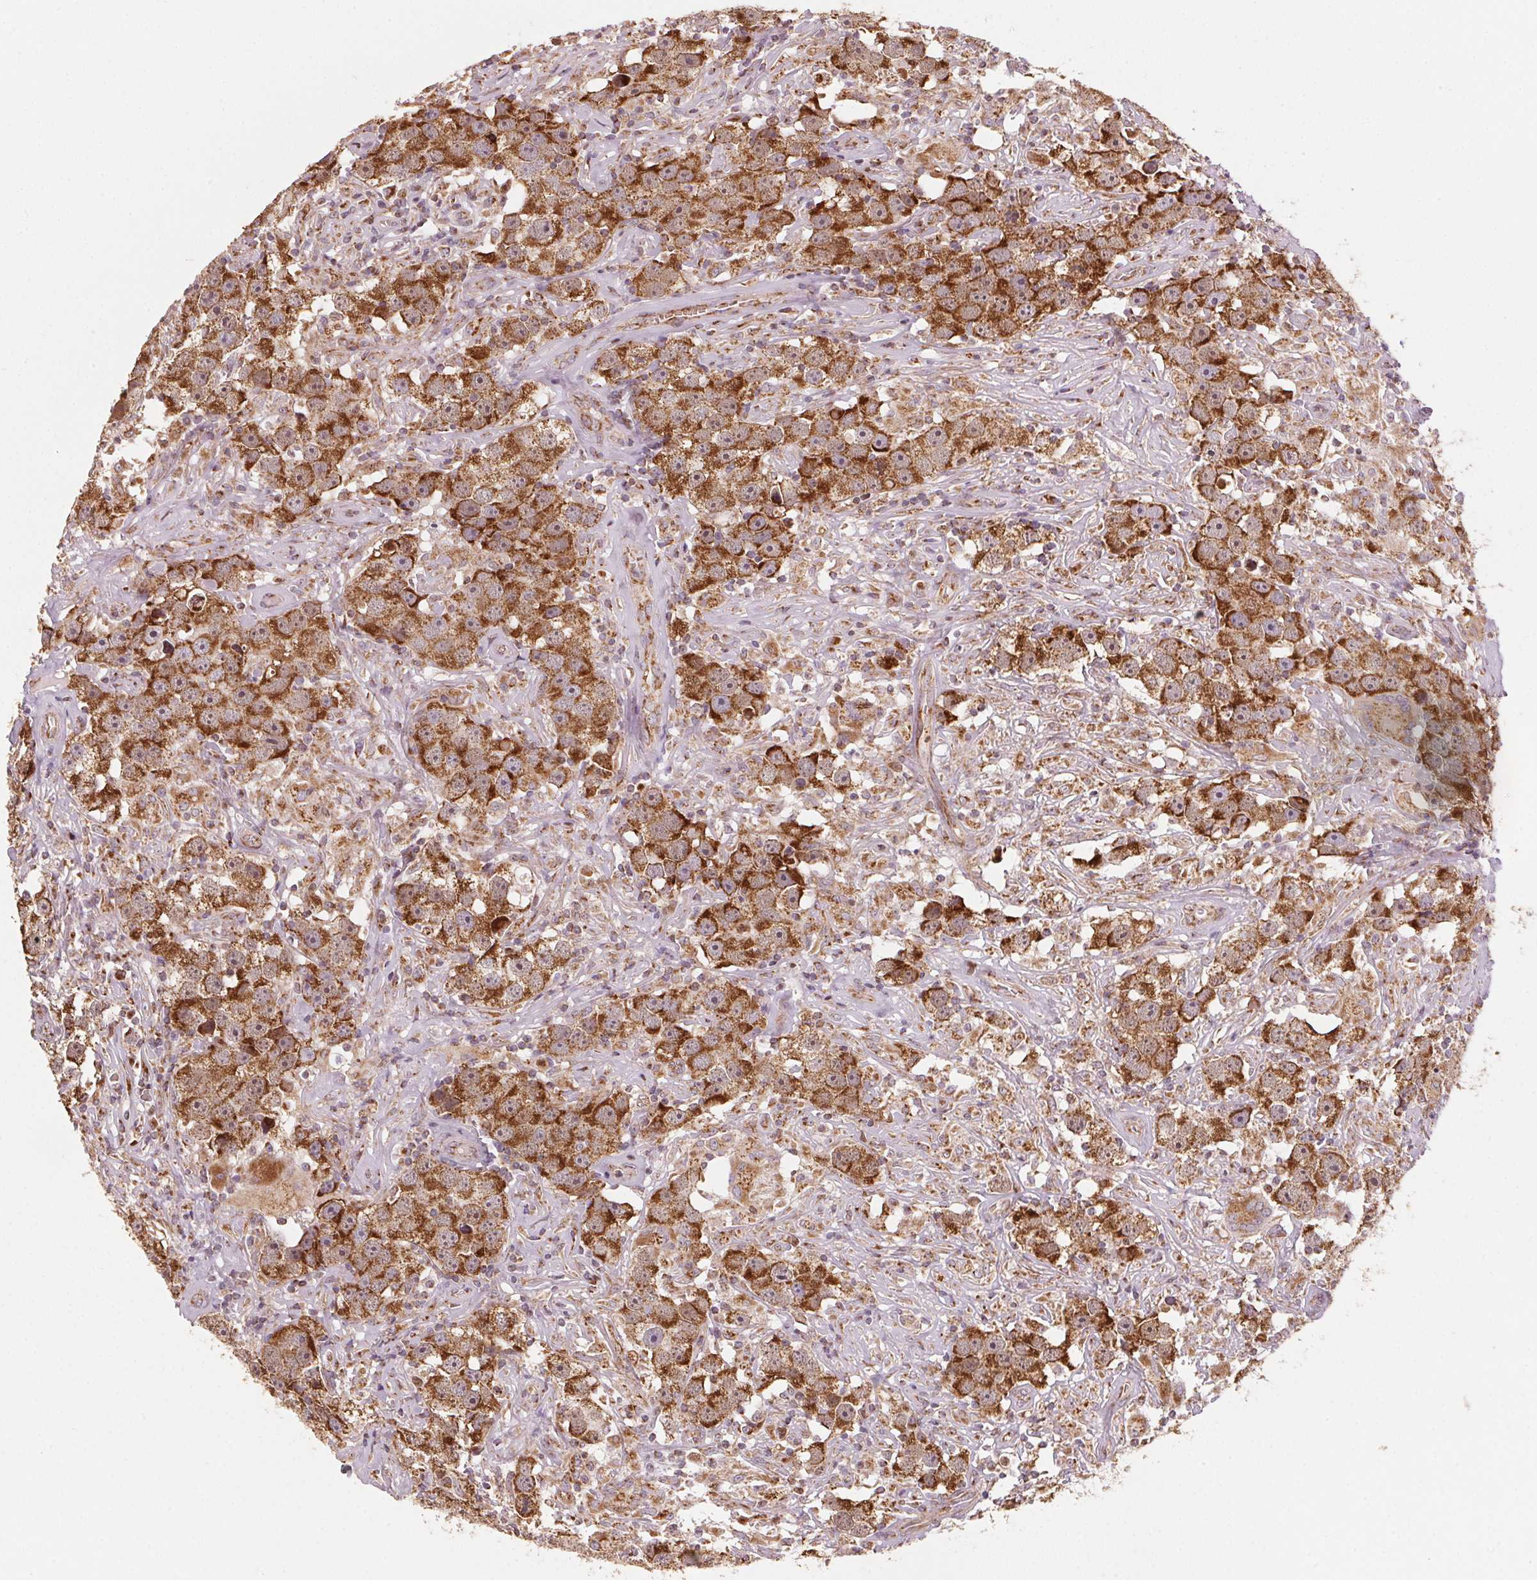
{"staining": {"intensity": "strong", "quantity": ">75%", "location": "cytoplasmic/membranous"}, "tissue": "testis cancer", "cell_type": "Tumor cells", "image_type": "cancer", "snomed": [{"axis": "morphology", "description": "Seminoma, NOS"}, {"axis": "topography", "description": "Testis"}], "caption": "This photomicrograph exhibits immunohistochemistry (IHC) staining of human testis cancer (seminoma), with high strong cytoplasmic/membranous staining in about >75% of tumor cells.", "gene": "TOMM70", "patient": {"sex": "male", "age": 49}}